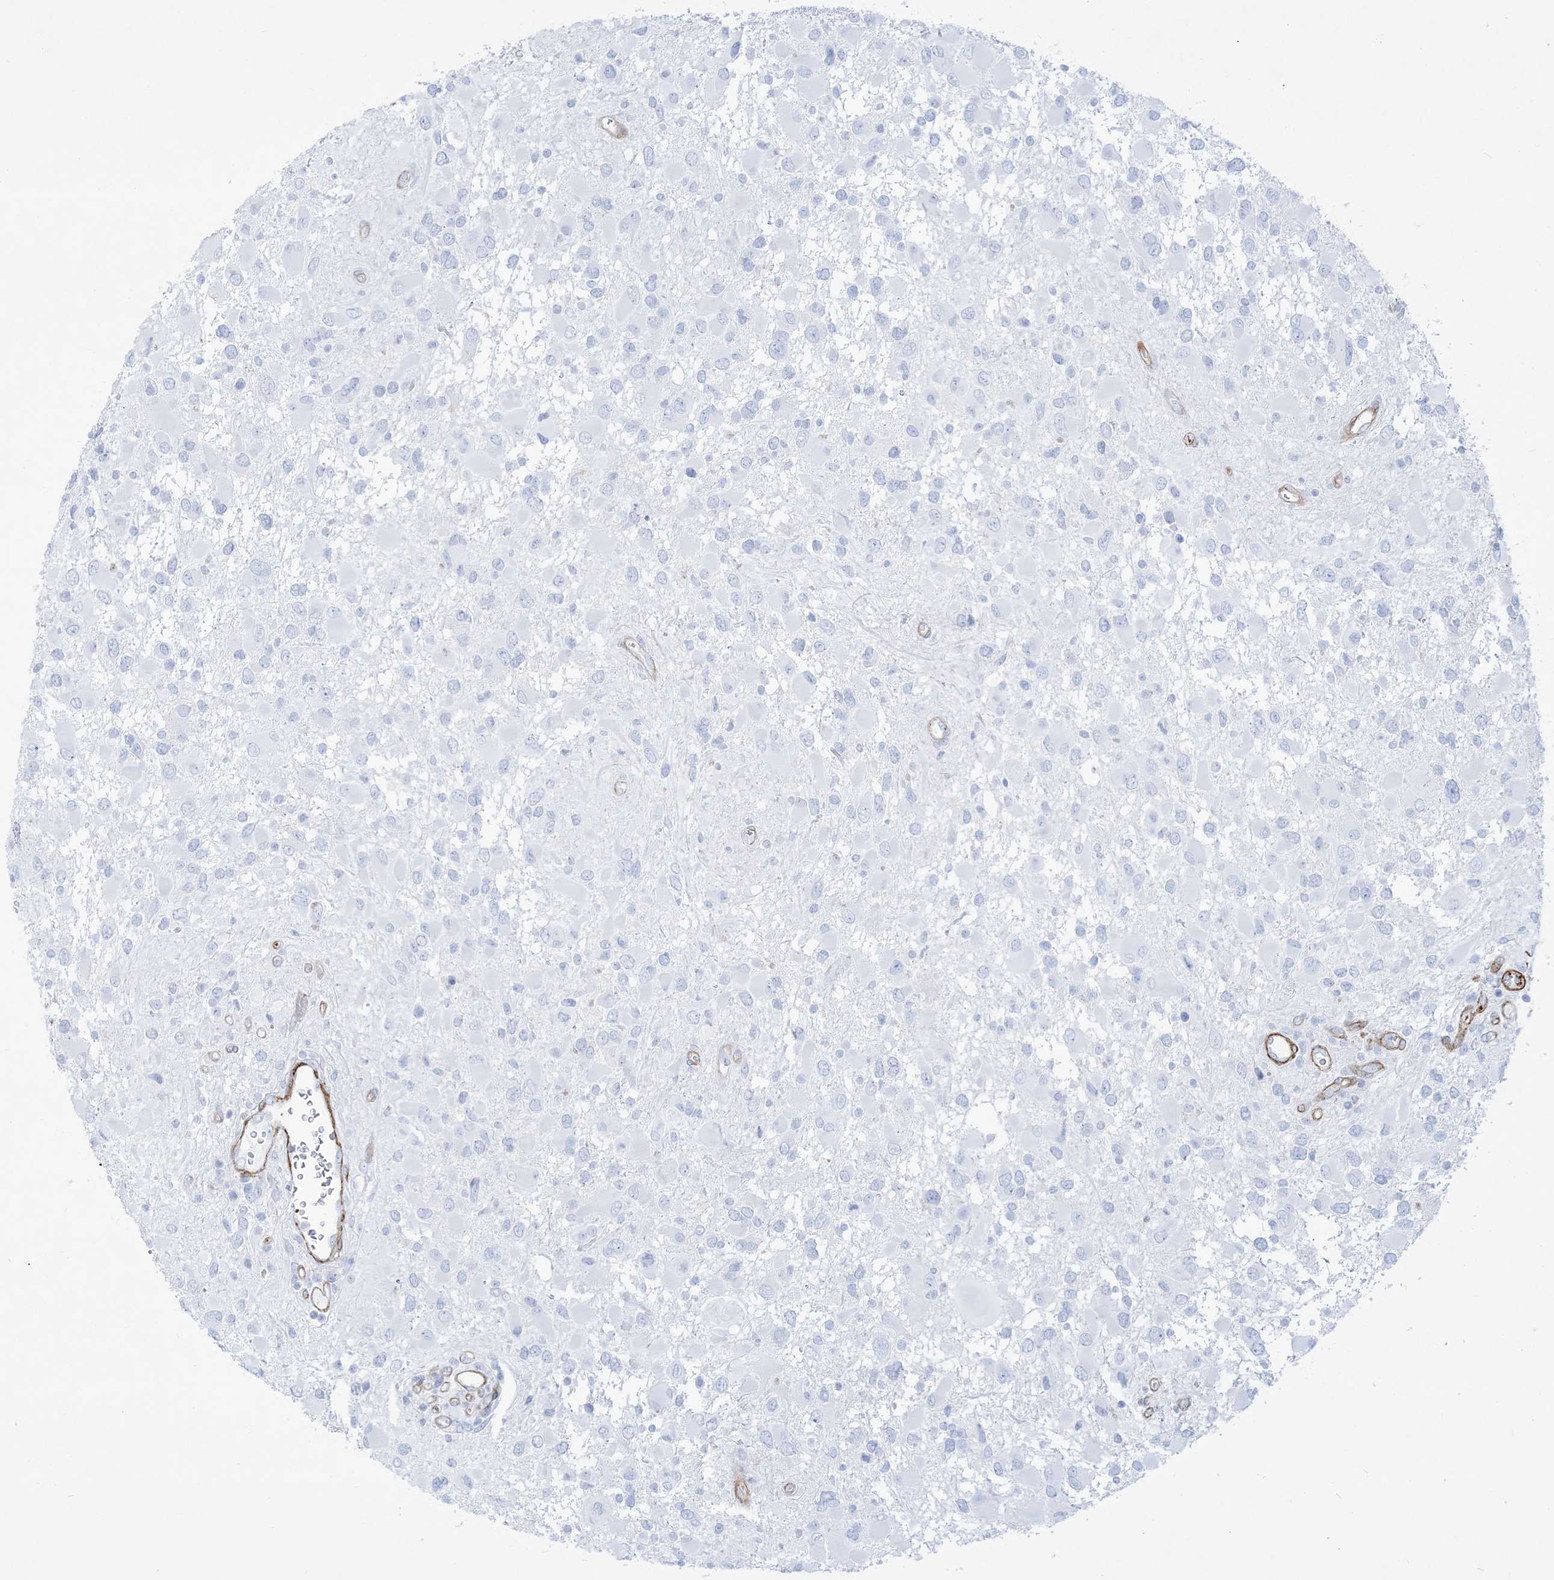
{"staining": {"intensity": "negative", "quantity": "none", "location": "none"}, "tissue": "glioma", "cell_type": "Tumor cells", "image_type": "cancer", "snomed": [{"axis": "morphology", "description": "Glioma, malignant, High grade"}, {"axis": "topography", "description": "Brain"}], "caption": "Tumor cells show no significant protein staining in glioma.", "gene": "B3GNT7", "patient": {"sex": "male", "age": 53}}